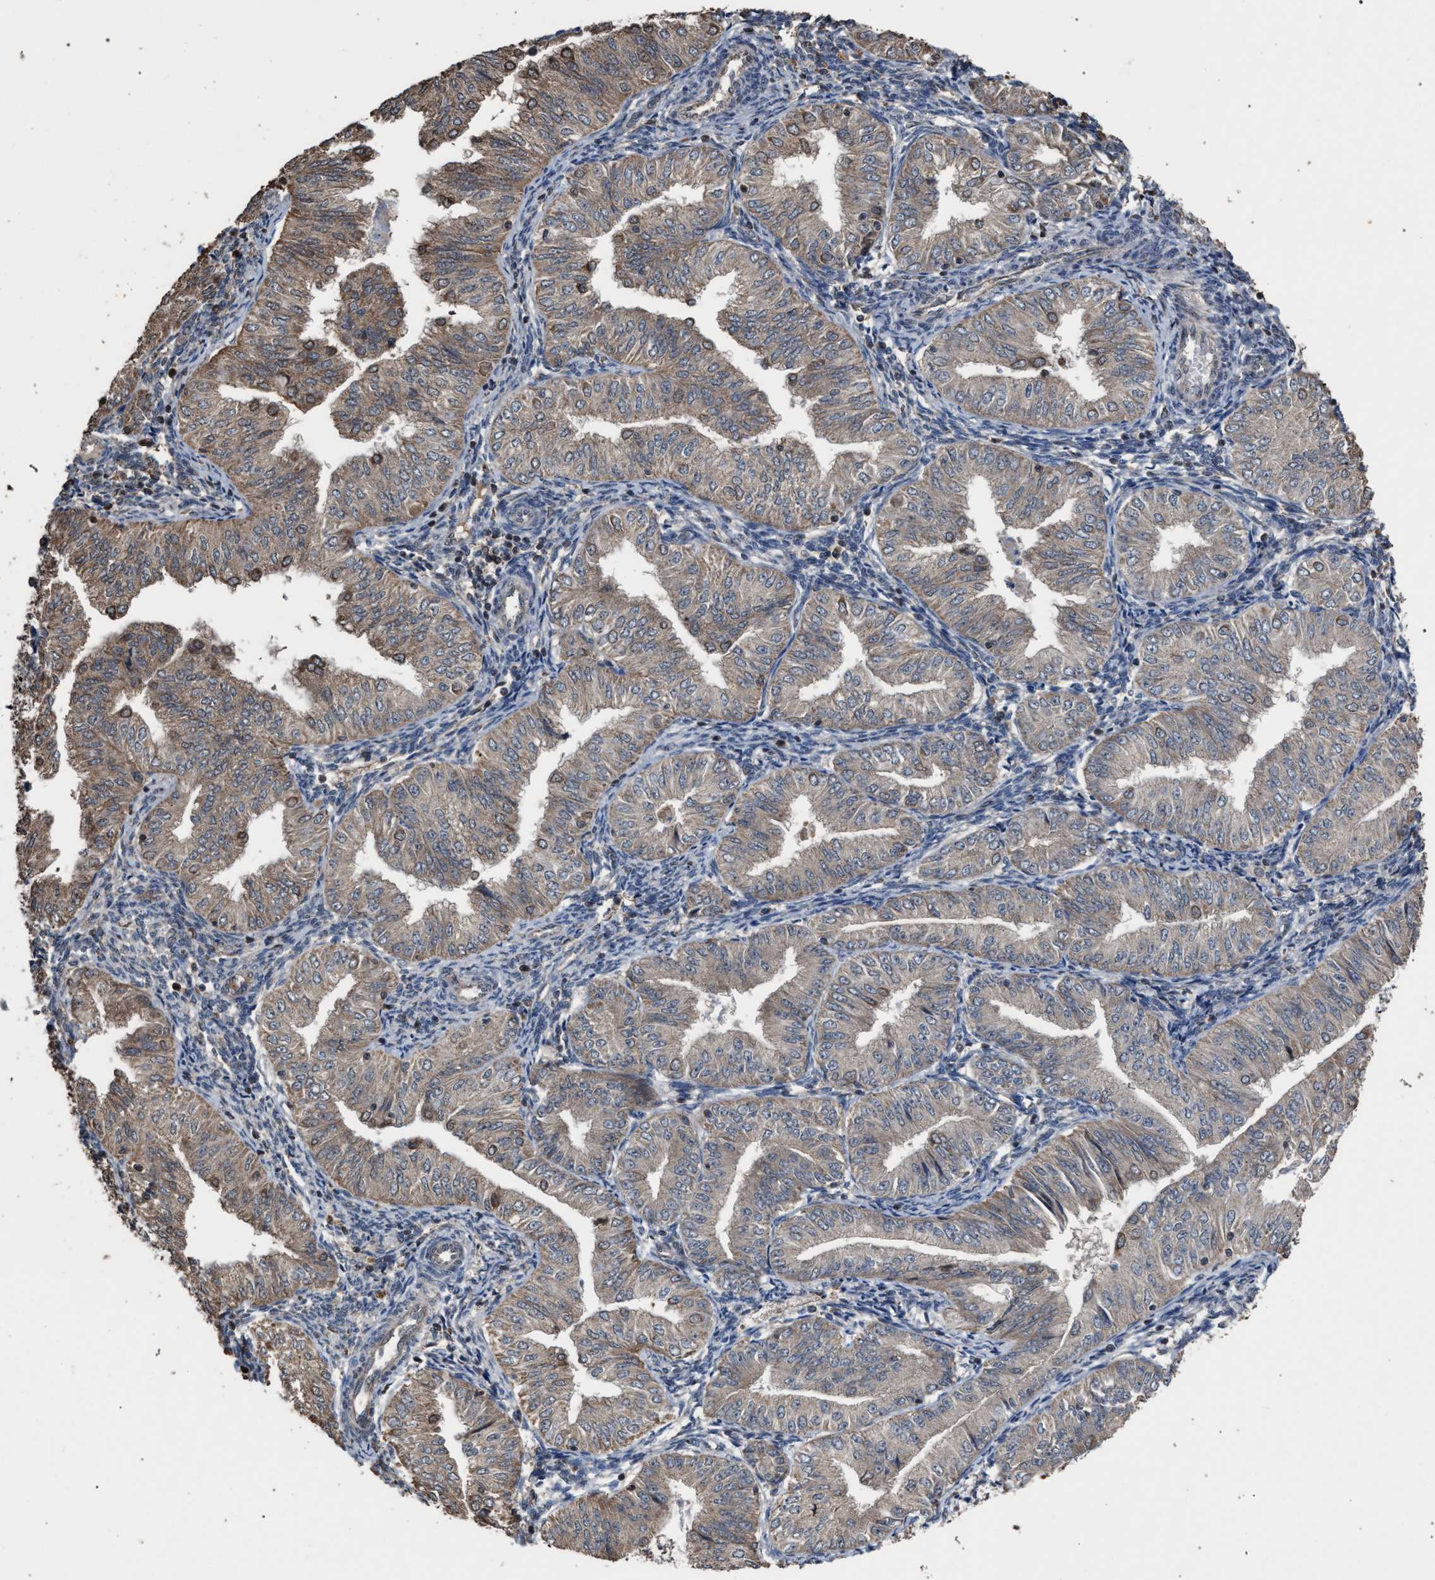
{"staining": {"intensity": "weak", "quantity": ">75%", "location": "cytoplasmic/membranous"}, "tissue": "endometrial cancer", "cell_type": "Tumor cells", "image_type": "cancer", "snomed": [{"axis": "morphology", "description": "Normal tissue, NOS"}, {"axis": "morphology", "description": "Adenocarcinoma, NOS"}, {"axis": "topography", "description": "Endometrium"}], "caption": "Tumor cells reveal low levels of weak cytoplasmic/membranous positivity in approximately >75% of cells in human adenocarcinoma (endometrial).", "gene": "NAA35", "patient": {"sex": "female", "age": 53}}